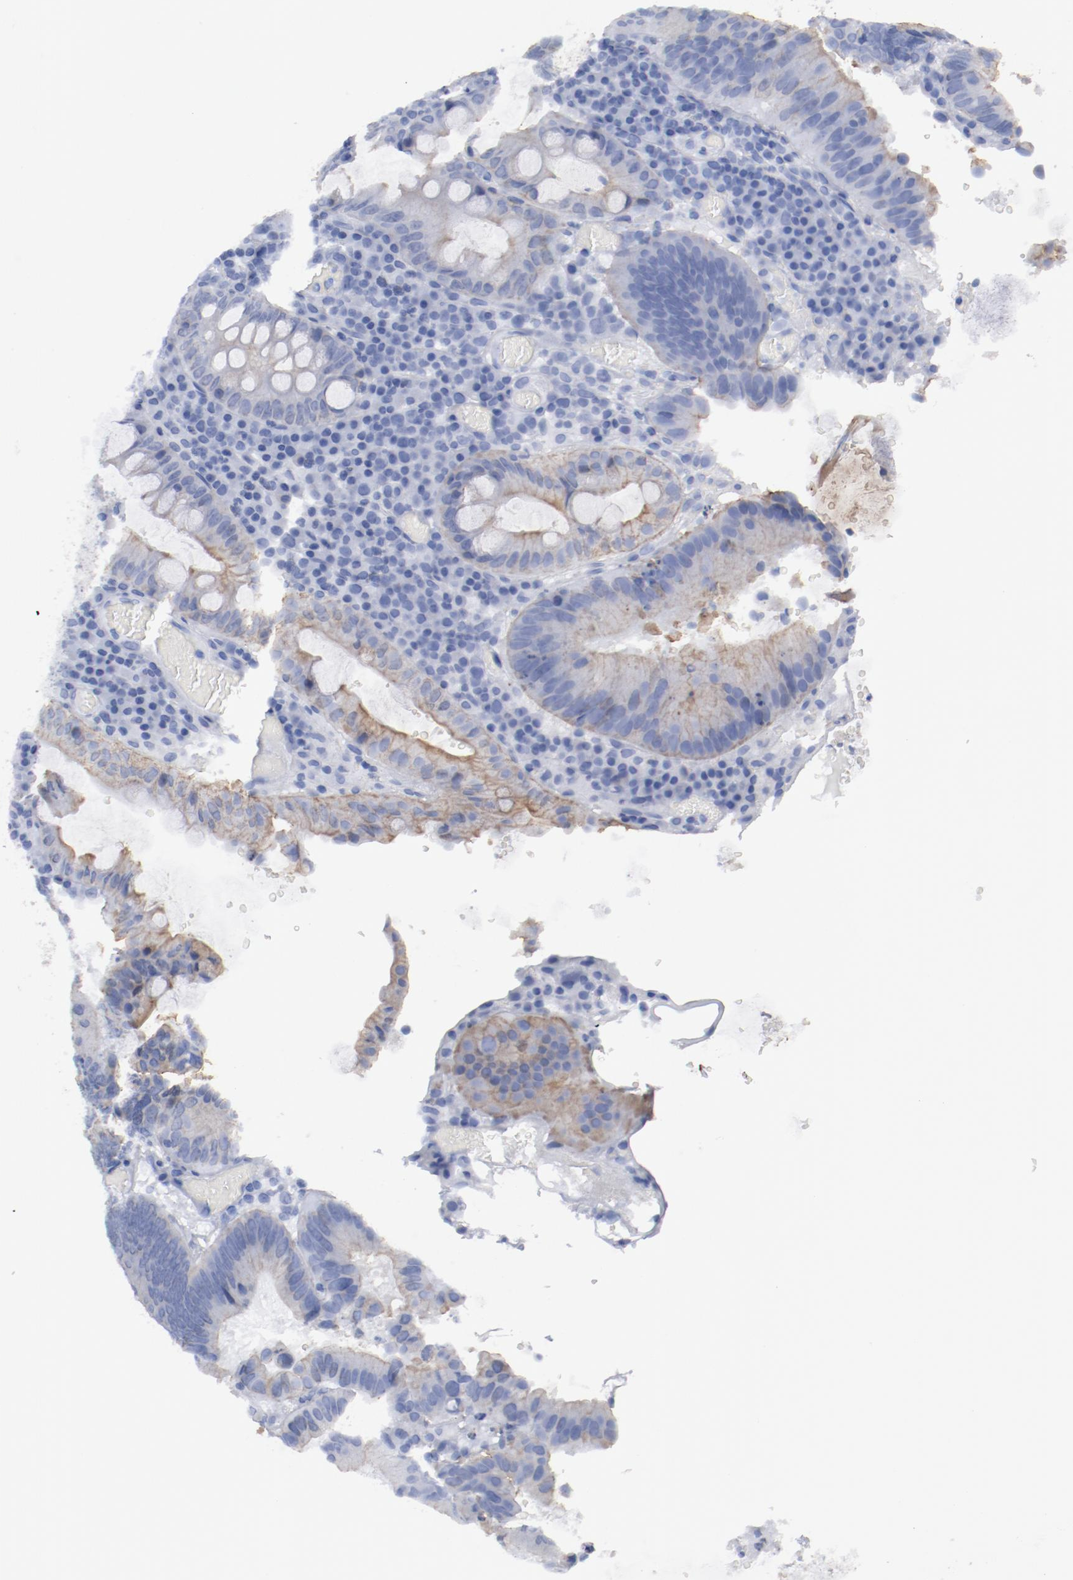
{"staining": {"intensity": "moderate", "quantity": "25%-75%", "location": "cytoplasmic/membranous"}, "tissue": "colorectal cancer", "cell_type": "Tumor cells", "image_type": "cancer", "snomed": [{"axis": "morphology", "description": "Normal tissue, NOS"}, {"axis": "morphology", "description": "Adenocarcinoma, NOS"}, {"axis": "topography", "description": "Colon"}], "caption": "Tumor cells show medium levels of moderate cytoplasmic/membranous expression in approximately 25%-75% of cells in human colorectal cancer. (Brightfield microscopy of DAB IHC at high magnification).", "gene": "TSPAN6", "patient": {"sex": "female", "age": 78}}